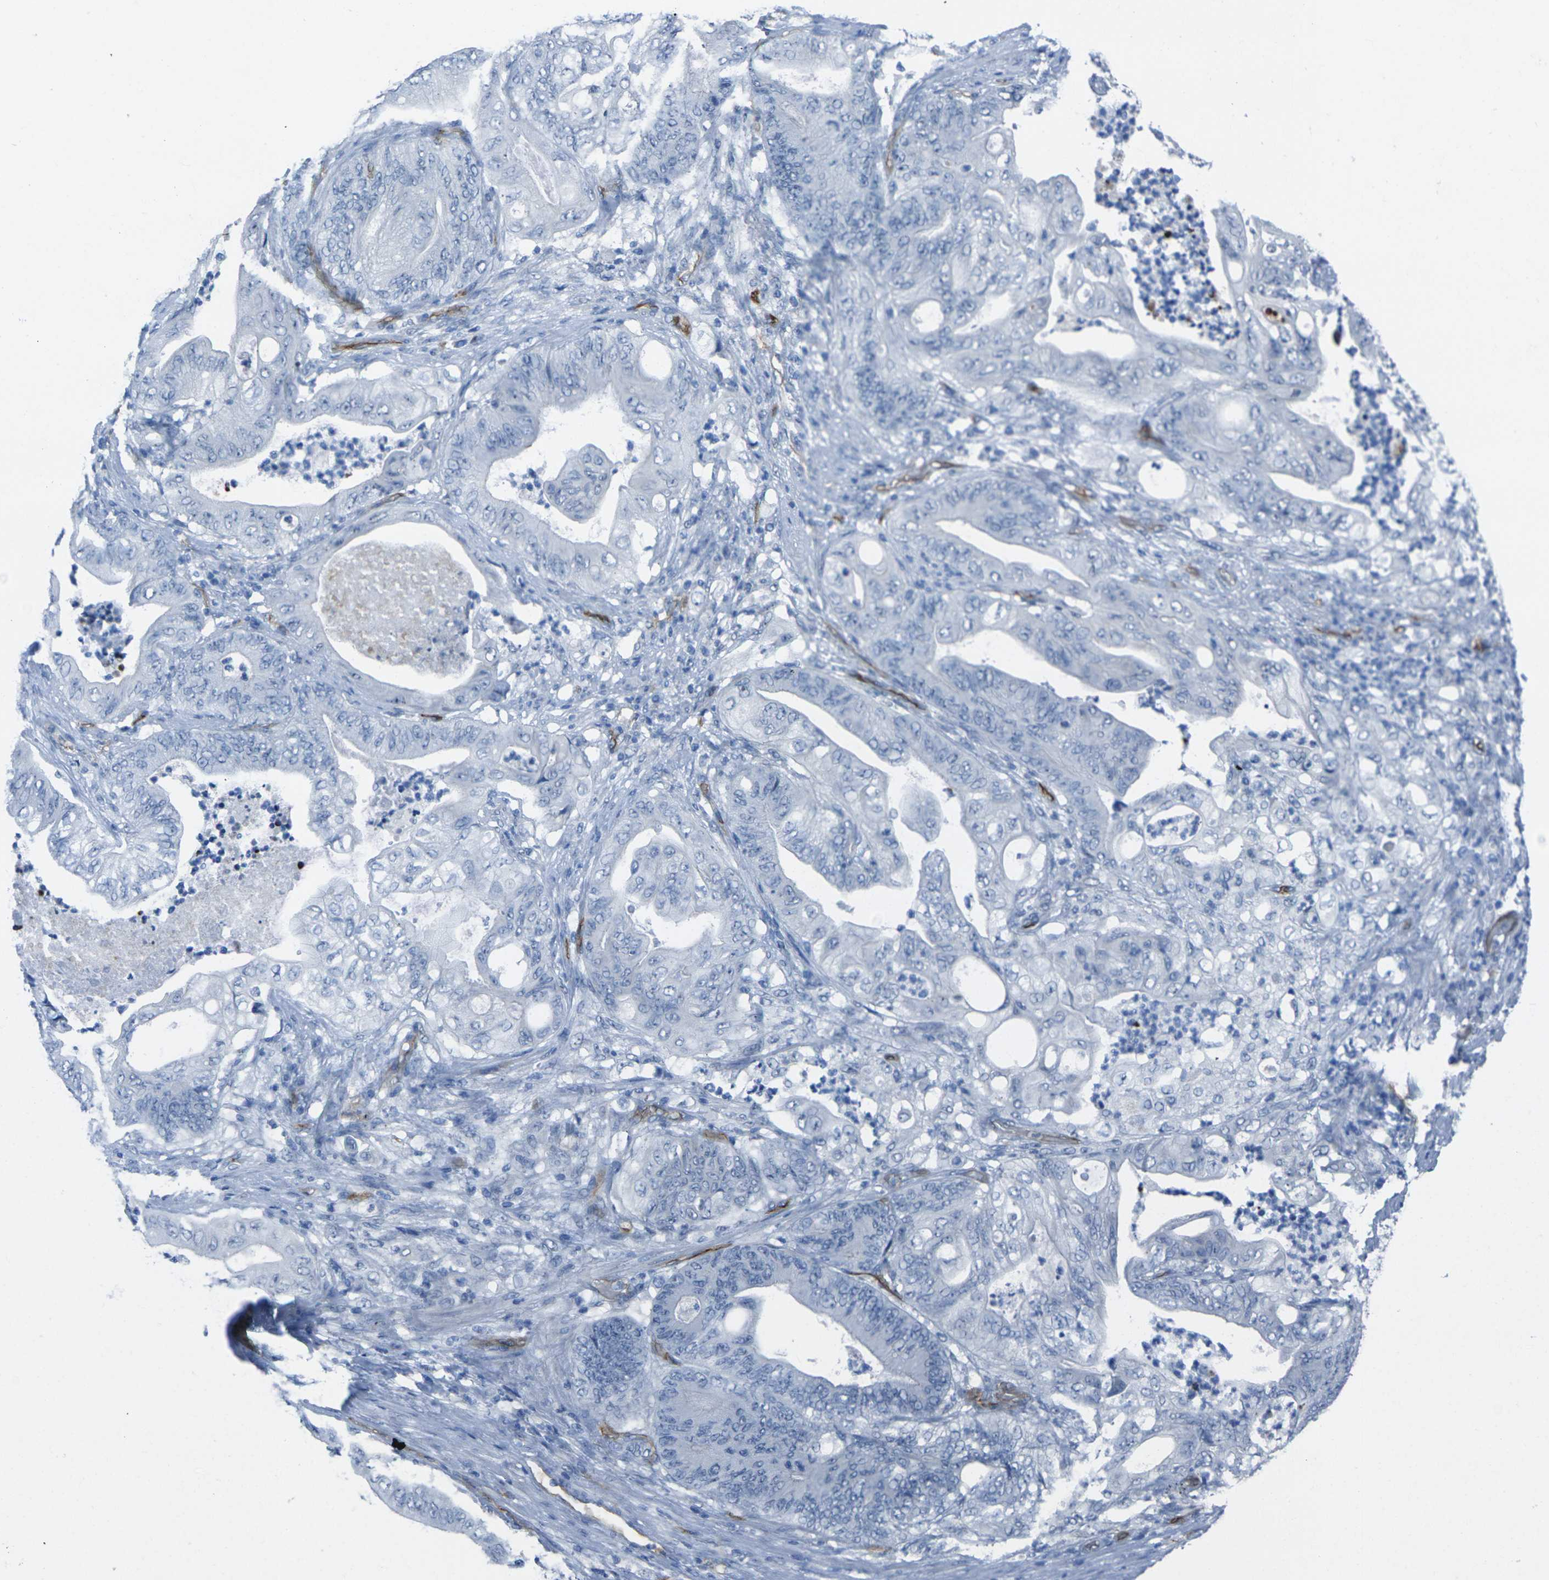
{"staining": {"intensity": "negative", "quantity": "none", "location": "none"}, "tissue": "stomach cancer", "cell_type": "Tumor cells", "image_type": "cancer", "snomed": [{"axis": "morphology", "description": "Adenocarcinoma, NOS"}, {"axis": "topography", "description": "Stomach"}], "caption": "Photomicrograph shows no significant protein expression in tumor cells of stomach adenocarcinoma.", "gene": "HSPA12B", "patient": {"sex": "female", "age": 73}}